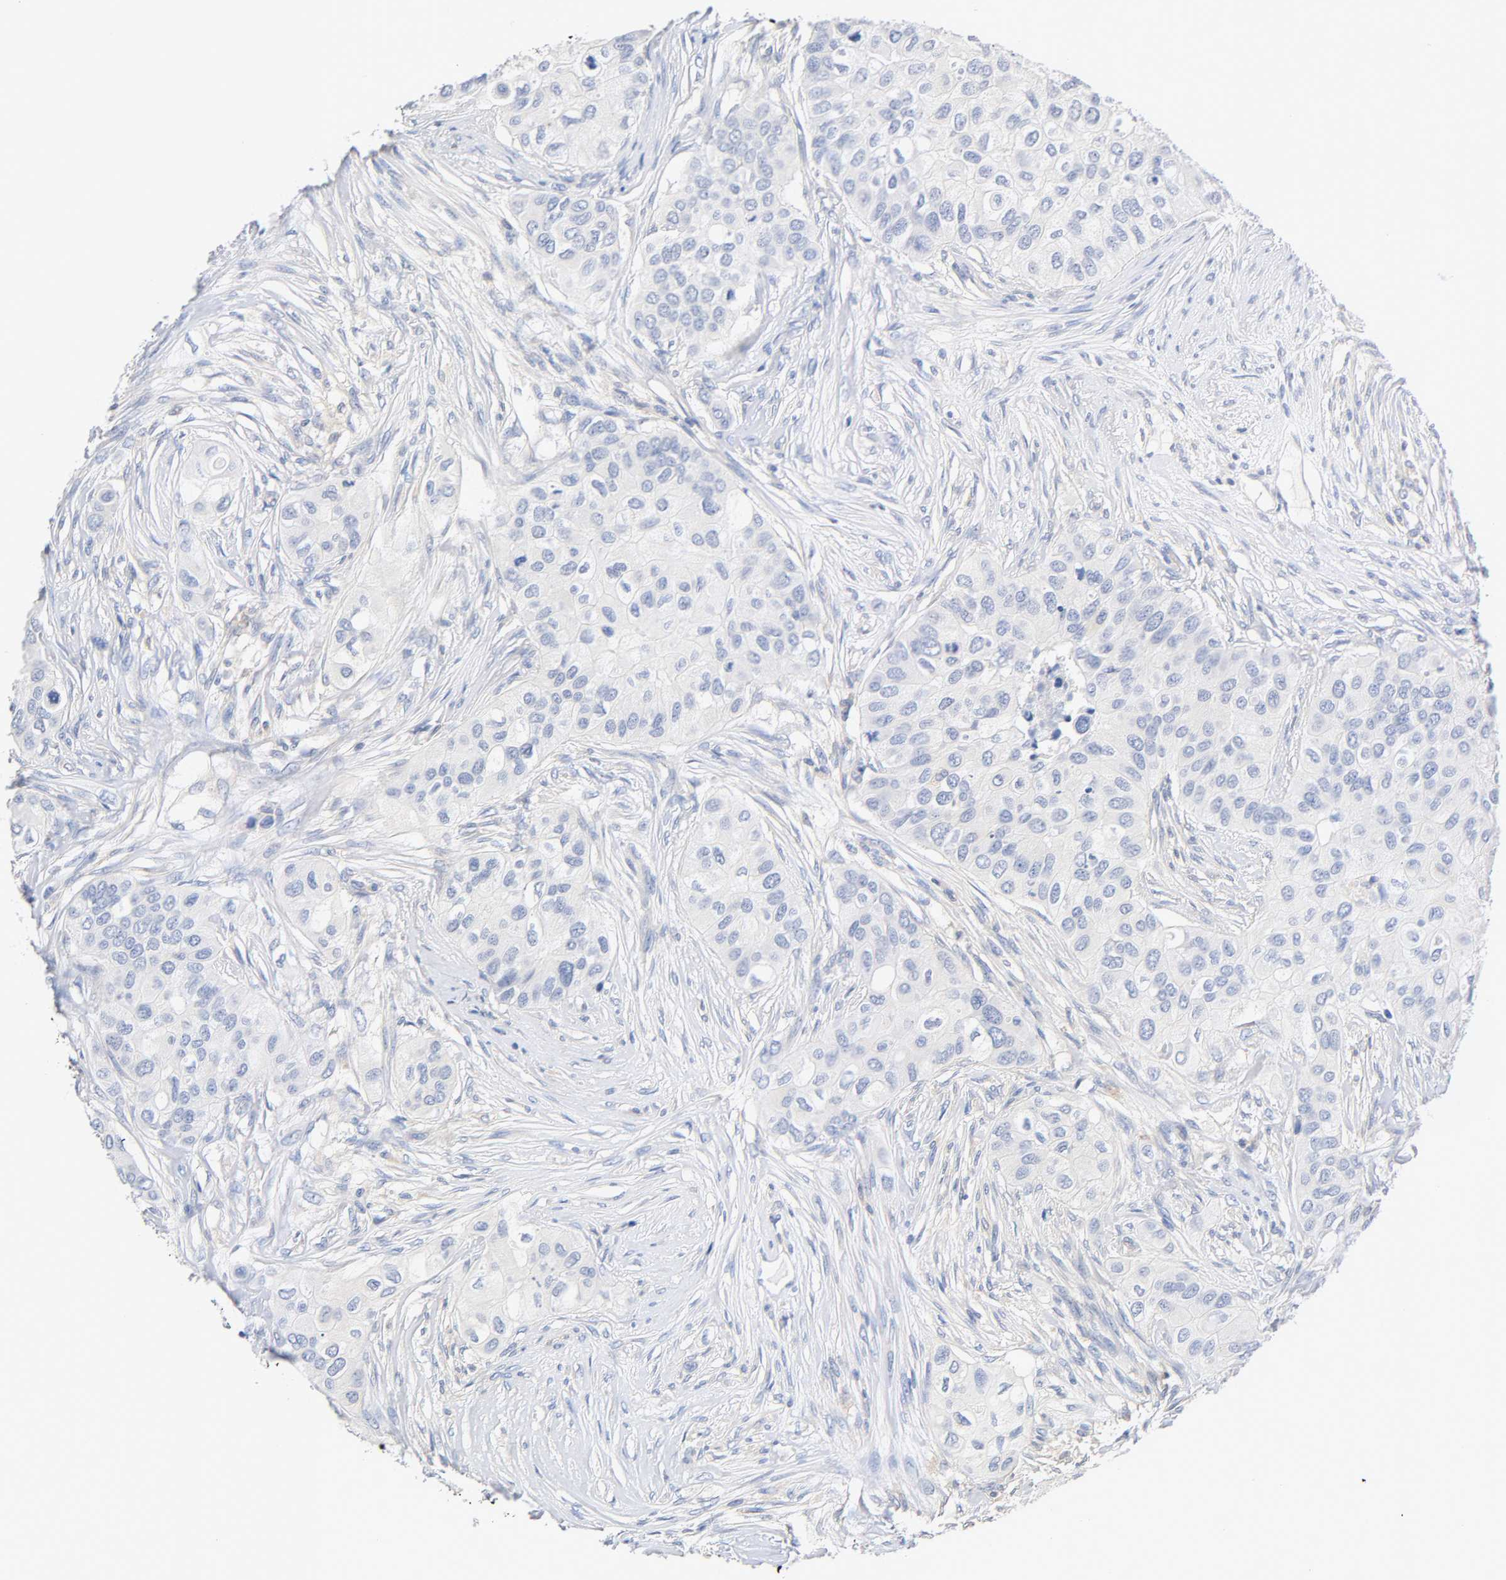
{"staining": {"intensity": "negative", "quantity": "none", "location": "none"}, "tissue": "breast cancer", "cell_type": "Tumor cells", "image_type": "cancer", "snomed": [{"axis": "morphology", "description": "Normal tissue, NOS"}, {"axis": "morphology", "description": "Duct carcinoma"}, {"axis": "topography", "description": "Breast"}], "caption": "Breast cancer (invasive ductal carcinoma) was stained to show a protein in brown. There is no significant expression in tumor cells.", "gene": "MALT1", "patient": {"sex": "female", "age": 49}}